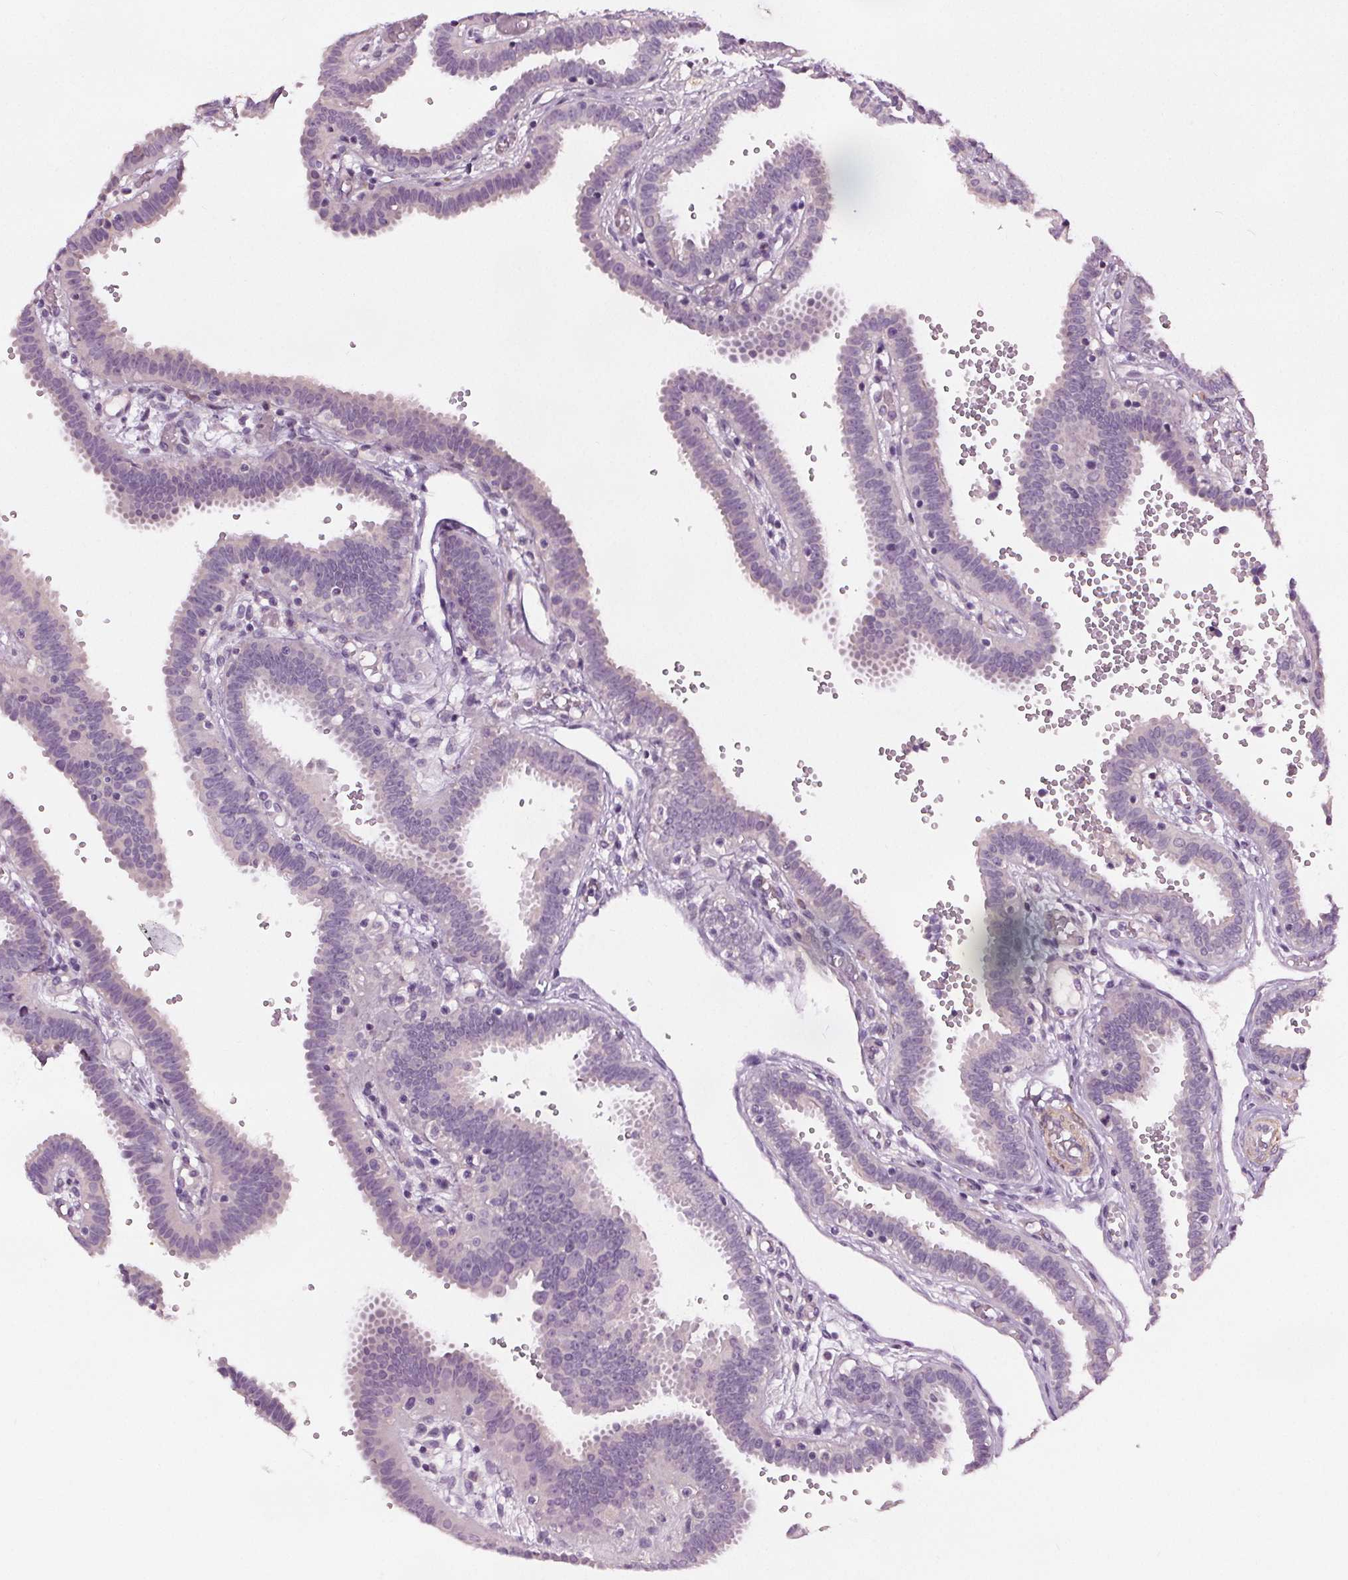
{"staining": {"intensity": "negative", "quantity": "none", "location": "none"}, "tissue": "fallopian tube", "cell_type": "Glandular cells", "image_type": "normal", "snomed": [{"axis": "morphology", "description": "Normal tissue, NOS"}, {"axis": "topography", "description": "Fallopian tube"}], "caption": "IHC of normal fallopian tube displays no positivity in glandular cells.", "gene": "RASA1", "patient": {"sex": "female", "age": 37}}